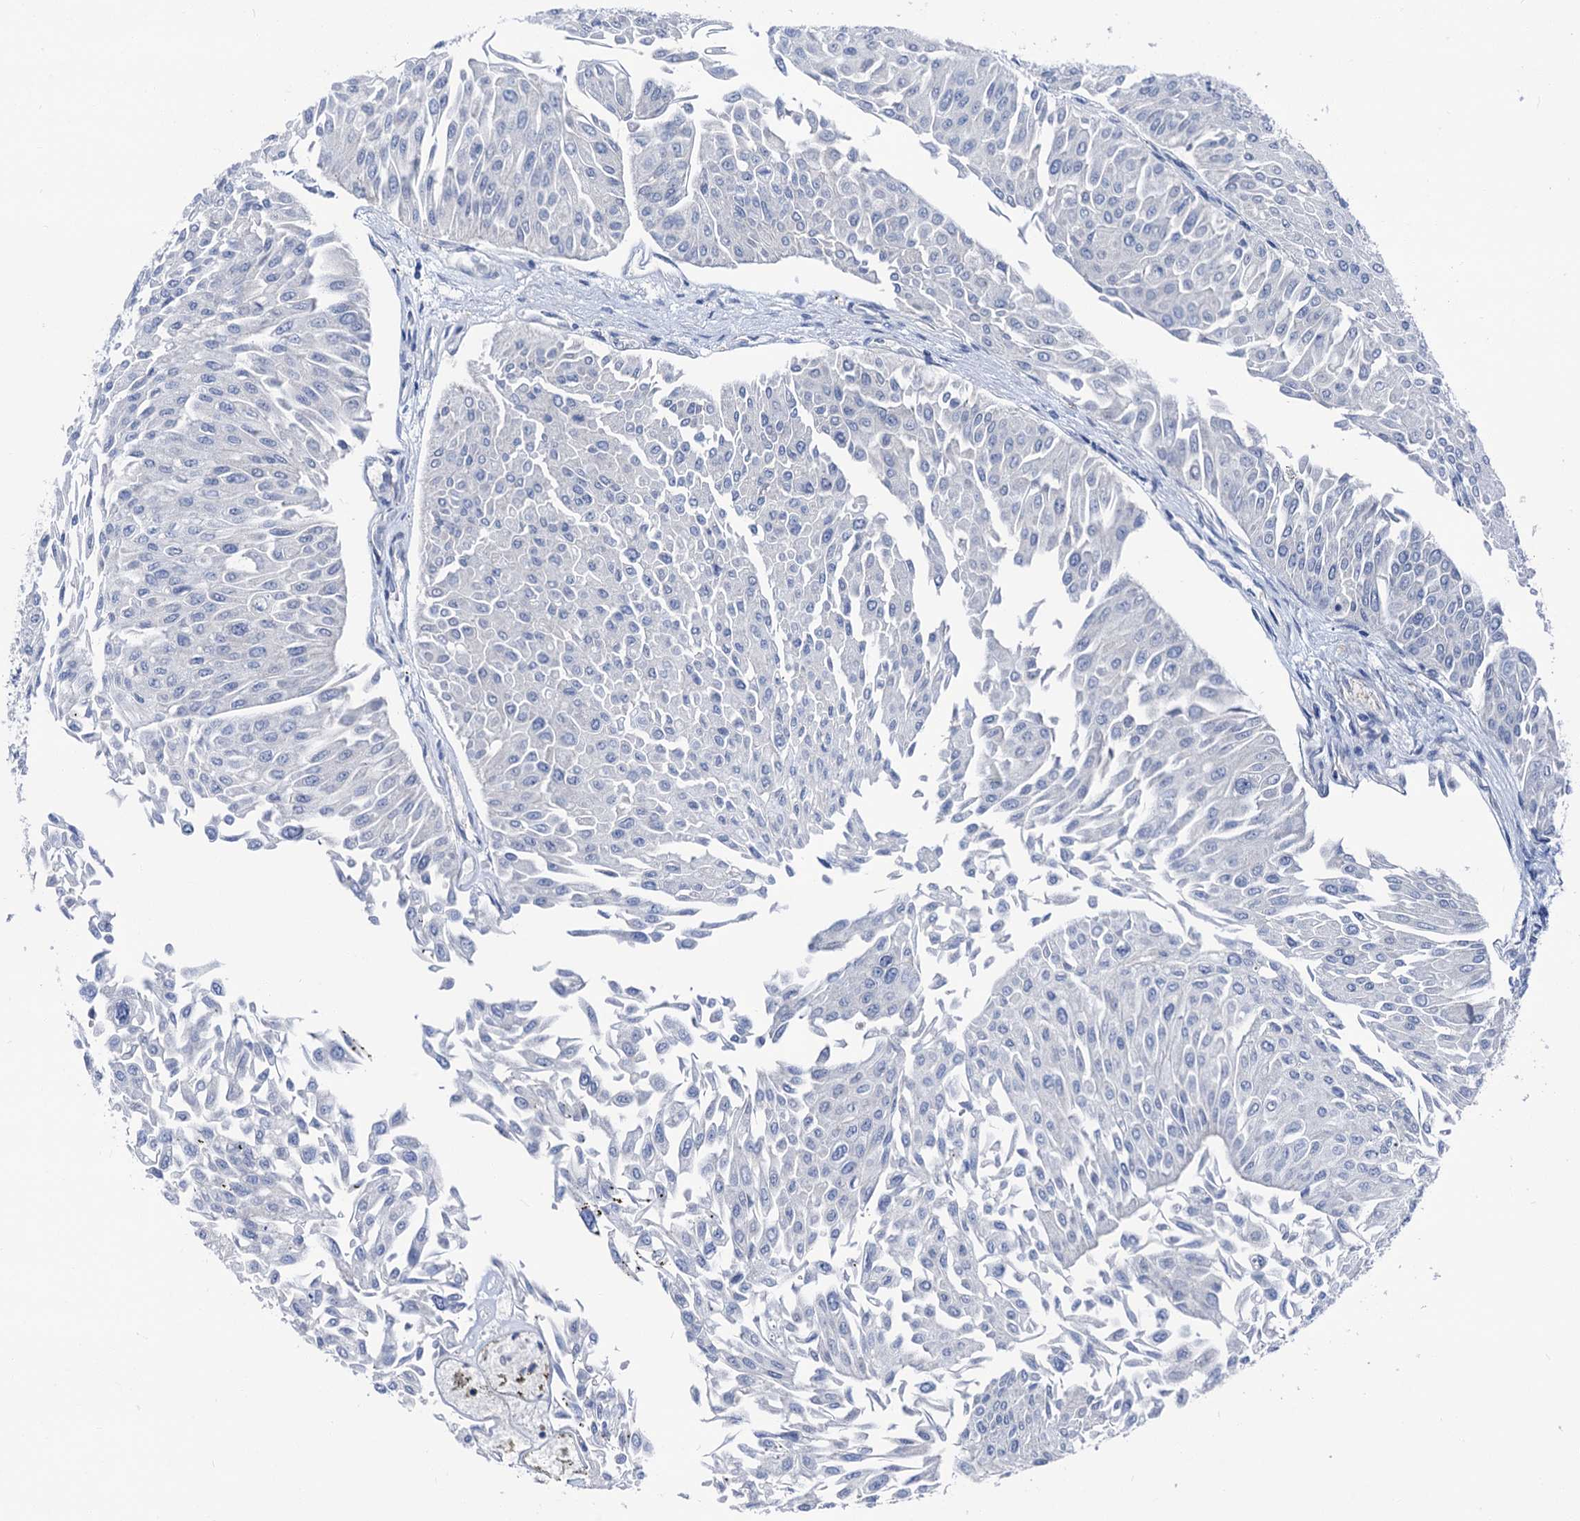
{"staining": {"intensity": "negative", "quantity": "none", "location": "none"}, "tissue": "urothelial cancer", "cell_type": "Tumor cells", "image_type": "cancer", "snomed": [{"axis": "morphology", "description": "Urothelial carcinoma, Low grade"}, {"axis": "topography", "description": "Urinary bladder"}], "caption": "There is no significant expression in tumor cells of urothelial cancer. (Brightfield microscopy of DAB immunohistochemistry (IHC) at high magnification).", "gene": "GLO1", "patient": {"sex": "male", "age": 67}}